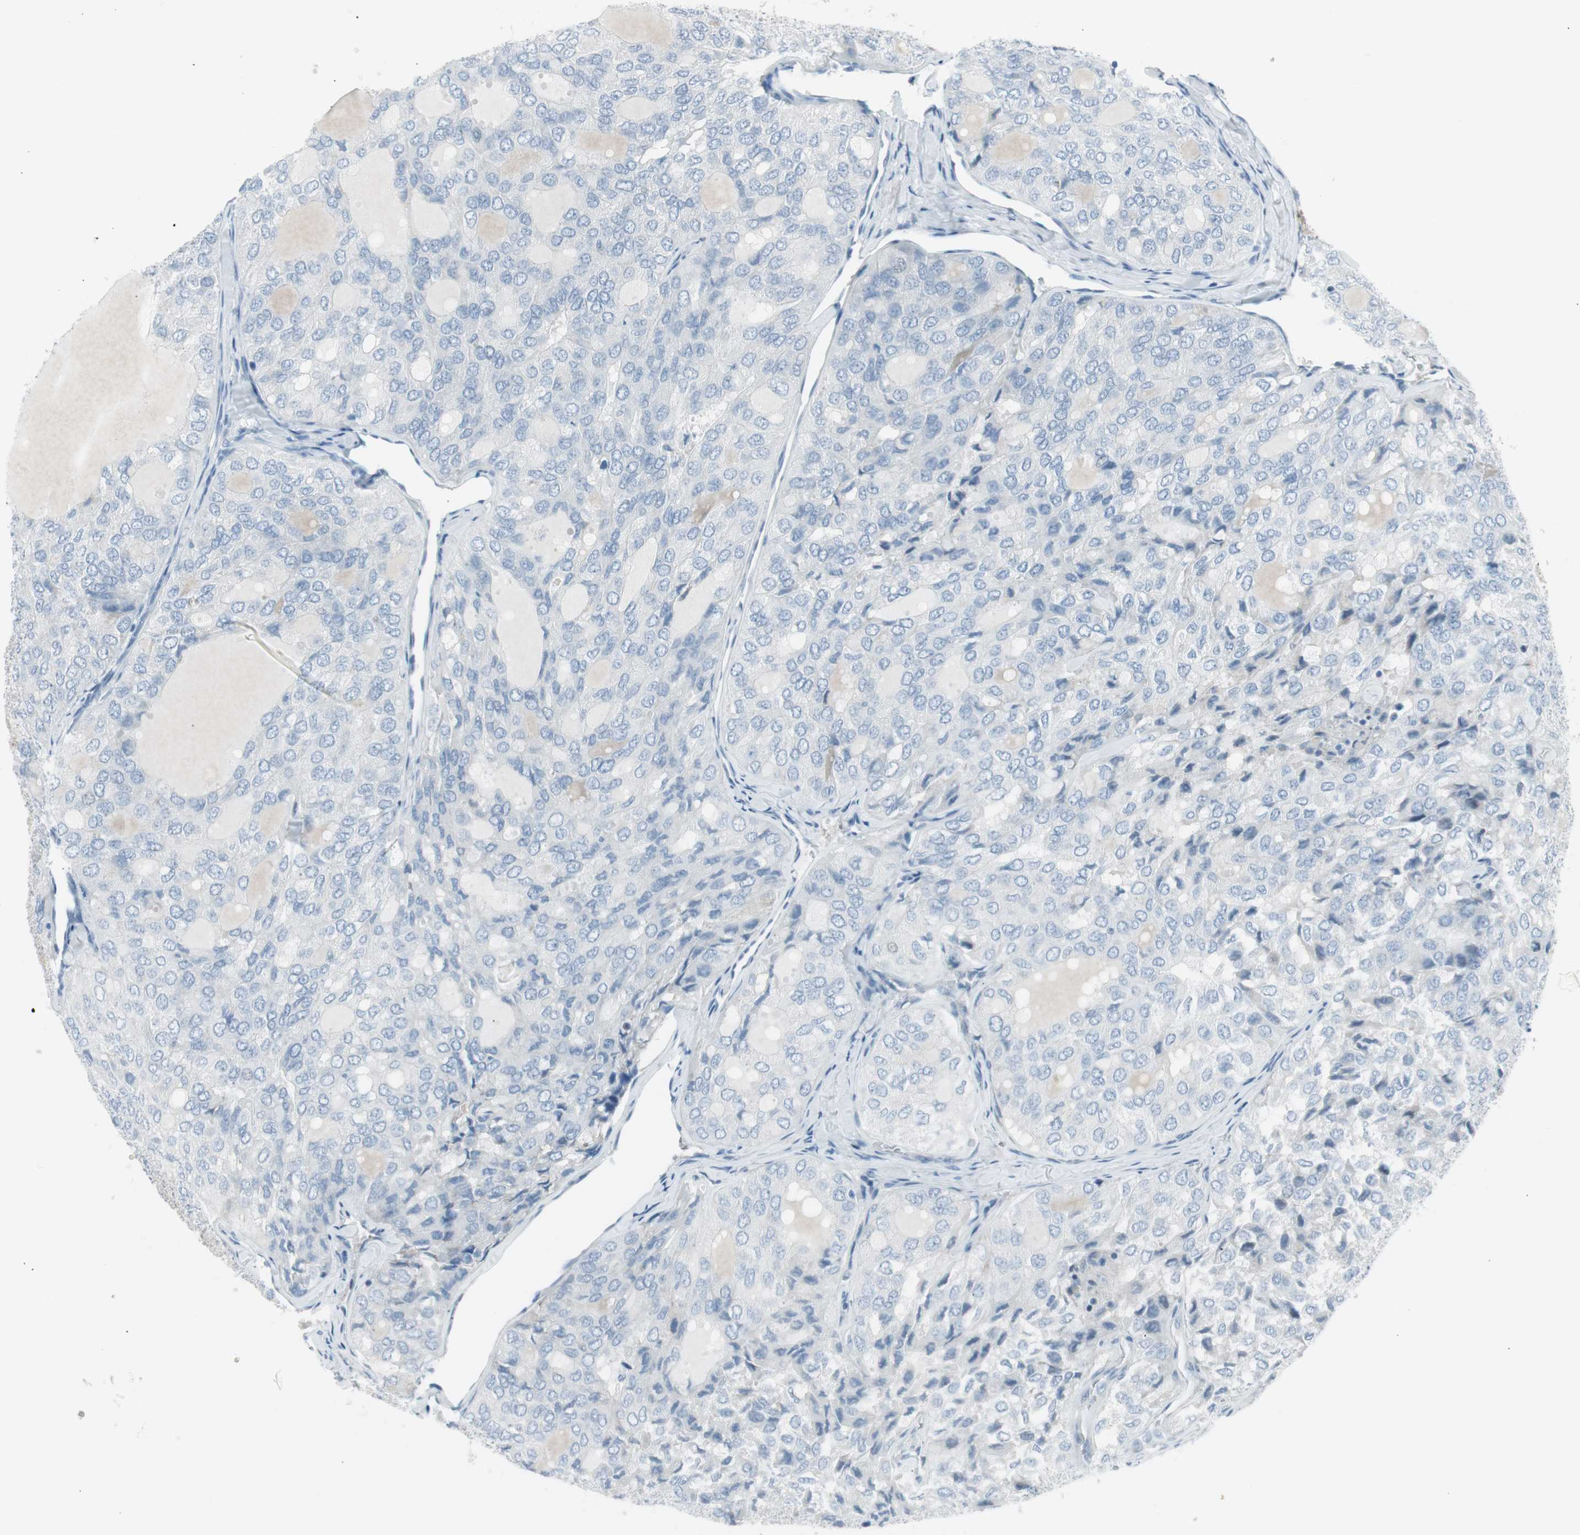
{"staining": {"intensity": "negative", "quantity": "none", "location": "none"}, "tissue": "thyroid cancer", "cell_type": "Tumor cells", "image_type": "cancer", "snomed": [{"axis": "morphology", "description": "Follicular adenoma carcinoma, NOS"}, {"axis": "topography", "description": "Thyroid gland"}], "caption": "DAB (3,3'-diaminobenzidine) immunohistochemical staining of thyroid follicular adenoma carcinoma displays no significant expression in tumor cells. (DAB immunohistochemistry (IHC) with hematoxylin counter stain).", "gene": "AGR2", "patient": {"sex": "male", "age": 75}}